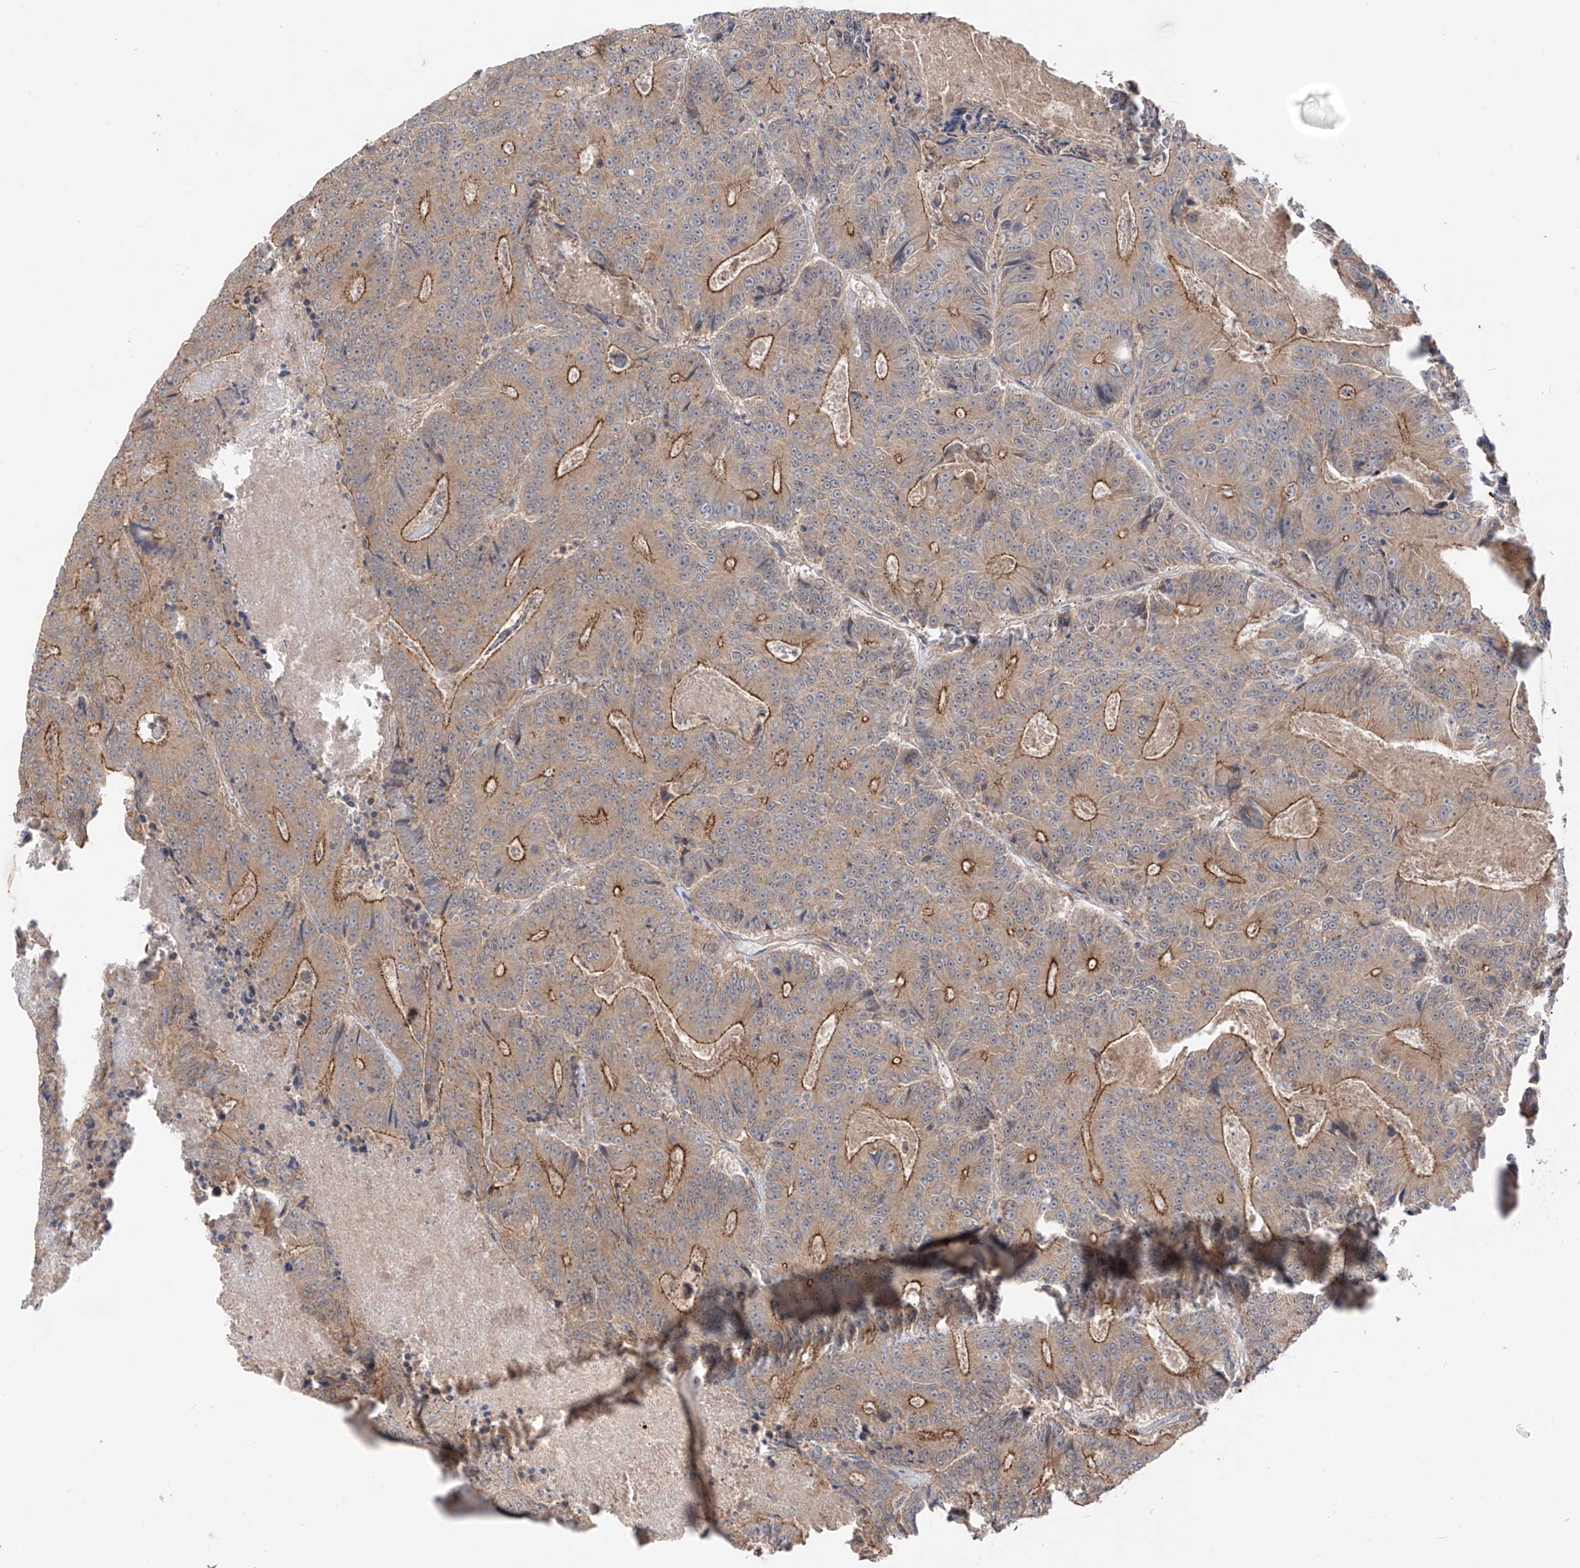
{"staining": {"intensity": "moderate", "quantity": ">75%", "location": "cytoplasmic/membranous"}, "tissue": "colorectal cancer", "cell_type": "Tumor cells", "image_type": "cancer", "snomed": [{"axis": "morphology", "description": "Adenocarcinoma, NOS"}, {"axis": "topography", "description": "Colon"}], "caption": "Immunohistochemistry (DAB (3,3'-diaminobenzidine)) staining of adenocarcinoma (colorectal) displays moderate cytoplasmic/membranous protein positivity in about >75% of tumor cells.", "gene": "MTUS2", "patient": {"sex": "male", "age": 83}}